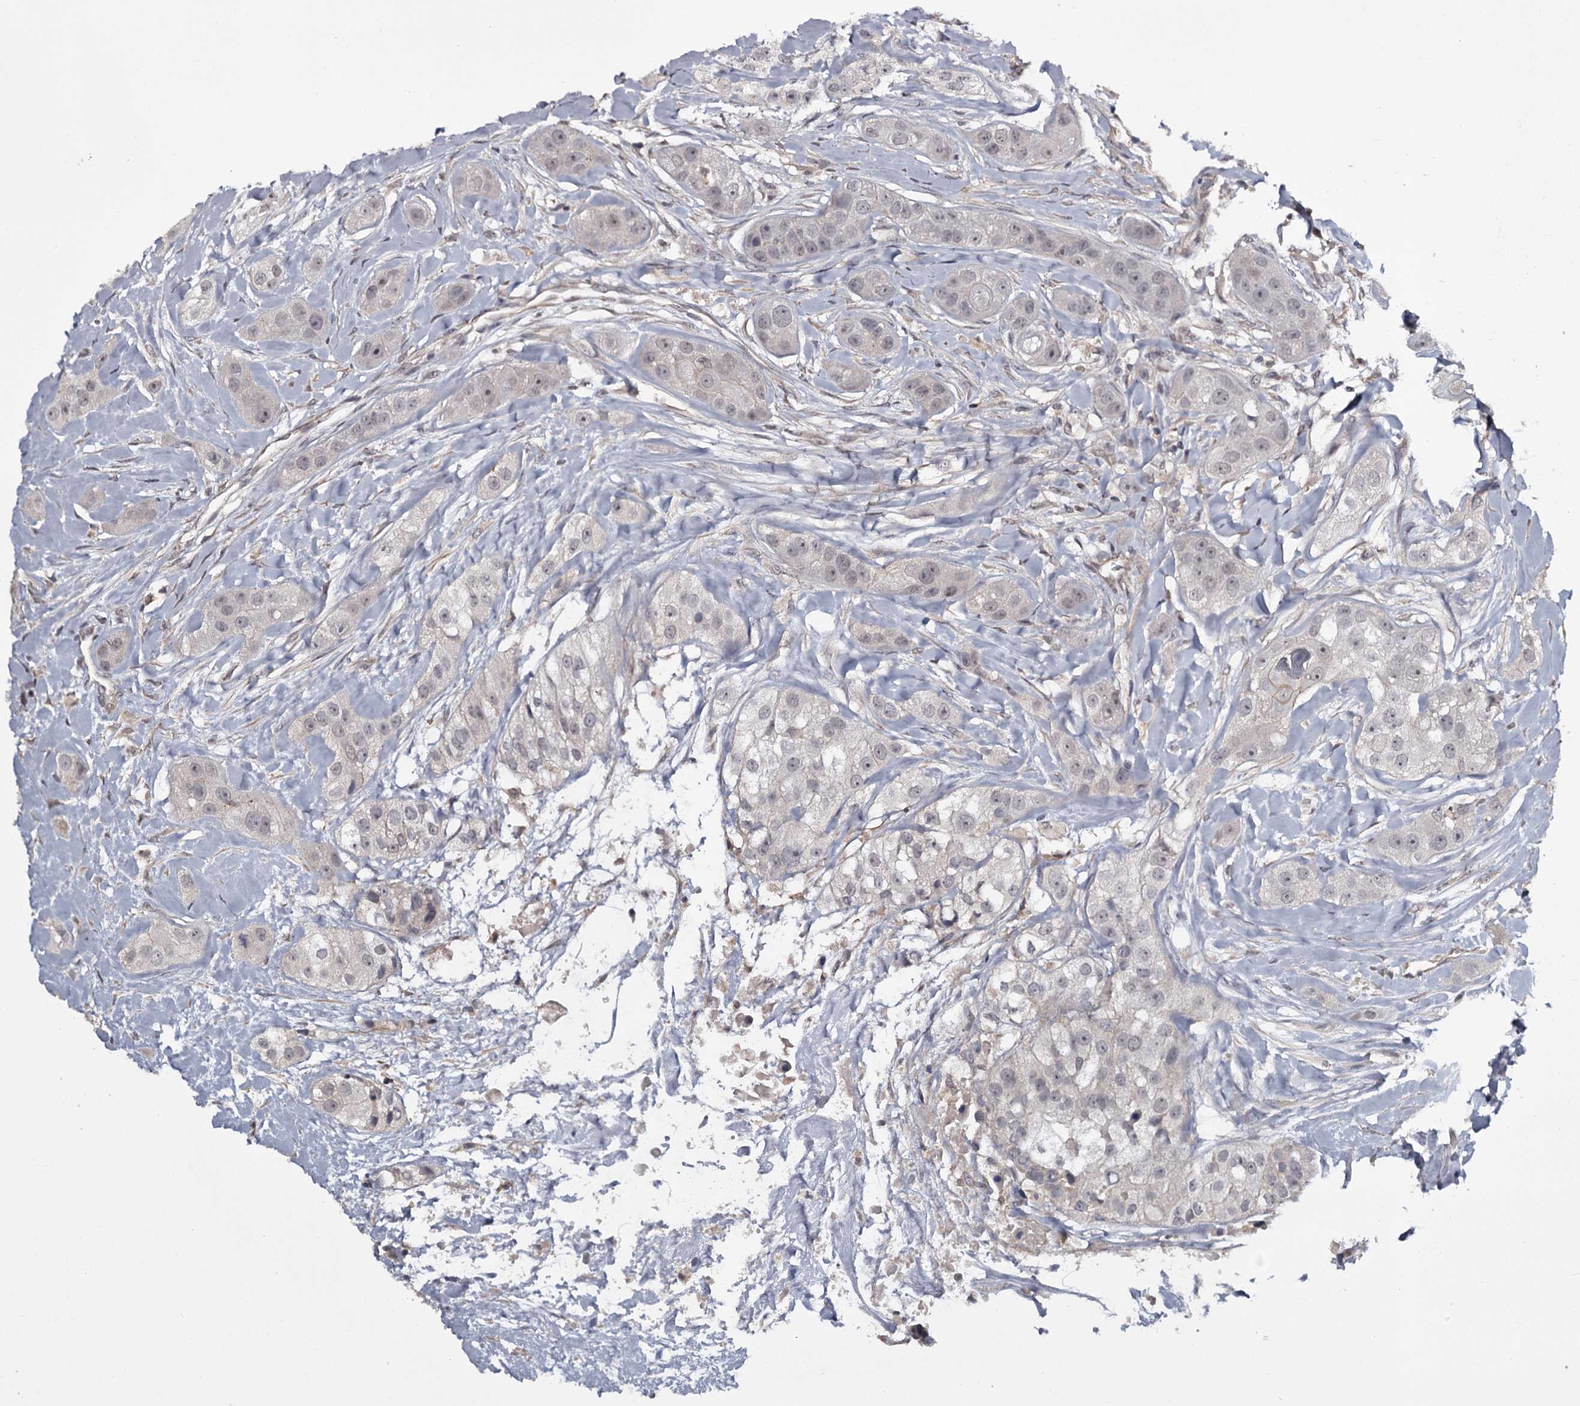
{"staining": {"intensity": "weak", "quantity": "<25%", "location": "cytoplasmic/membranous,nuclear"}, "tissue": "head and neck cancer", "cell_type": "Tumor cells", "image_type": "cancer", "snomed": [{"axis": "morphology", "description": "Normal tissue, NOS"}, {"axis": "morphology", "description": "Squamous cell carcinoma, NOS"}, {"axis": "topography", "description": "Skeletal muscle"}, {"axis": "topography", "description": "Head-Neck"}], "caption": "Histopathology image shows no protein expression in tumor cells of head and neck cancer (squamous cell carcinoma) tissue.", "gene": "CWF19L2", "patient": {"sex": "male", "age": 51}}